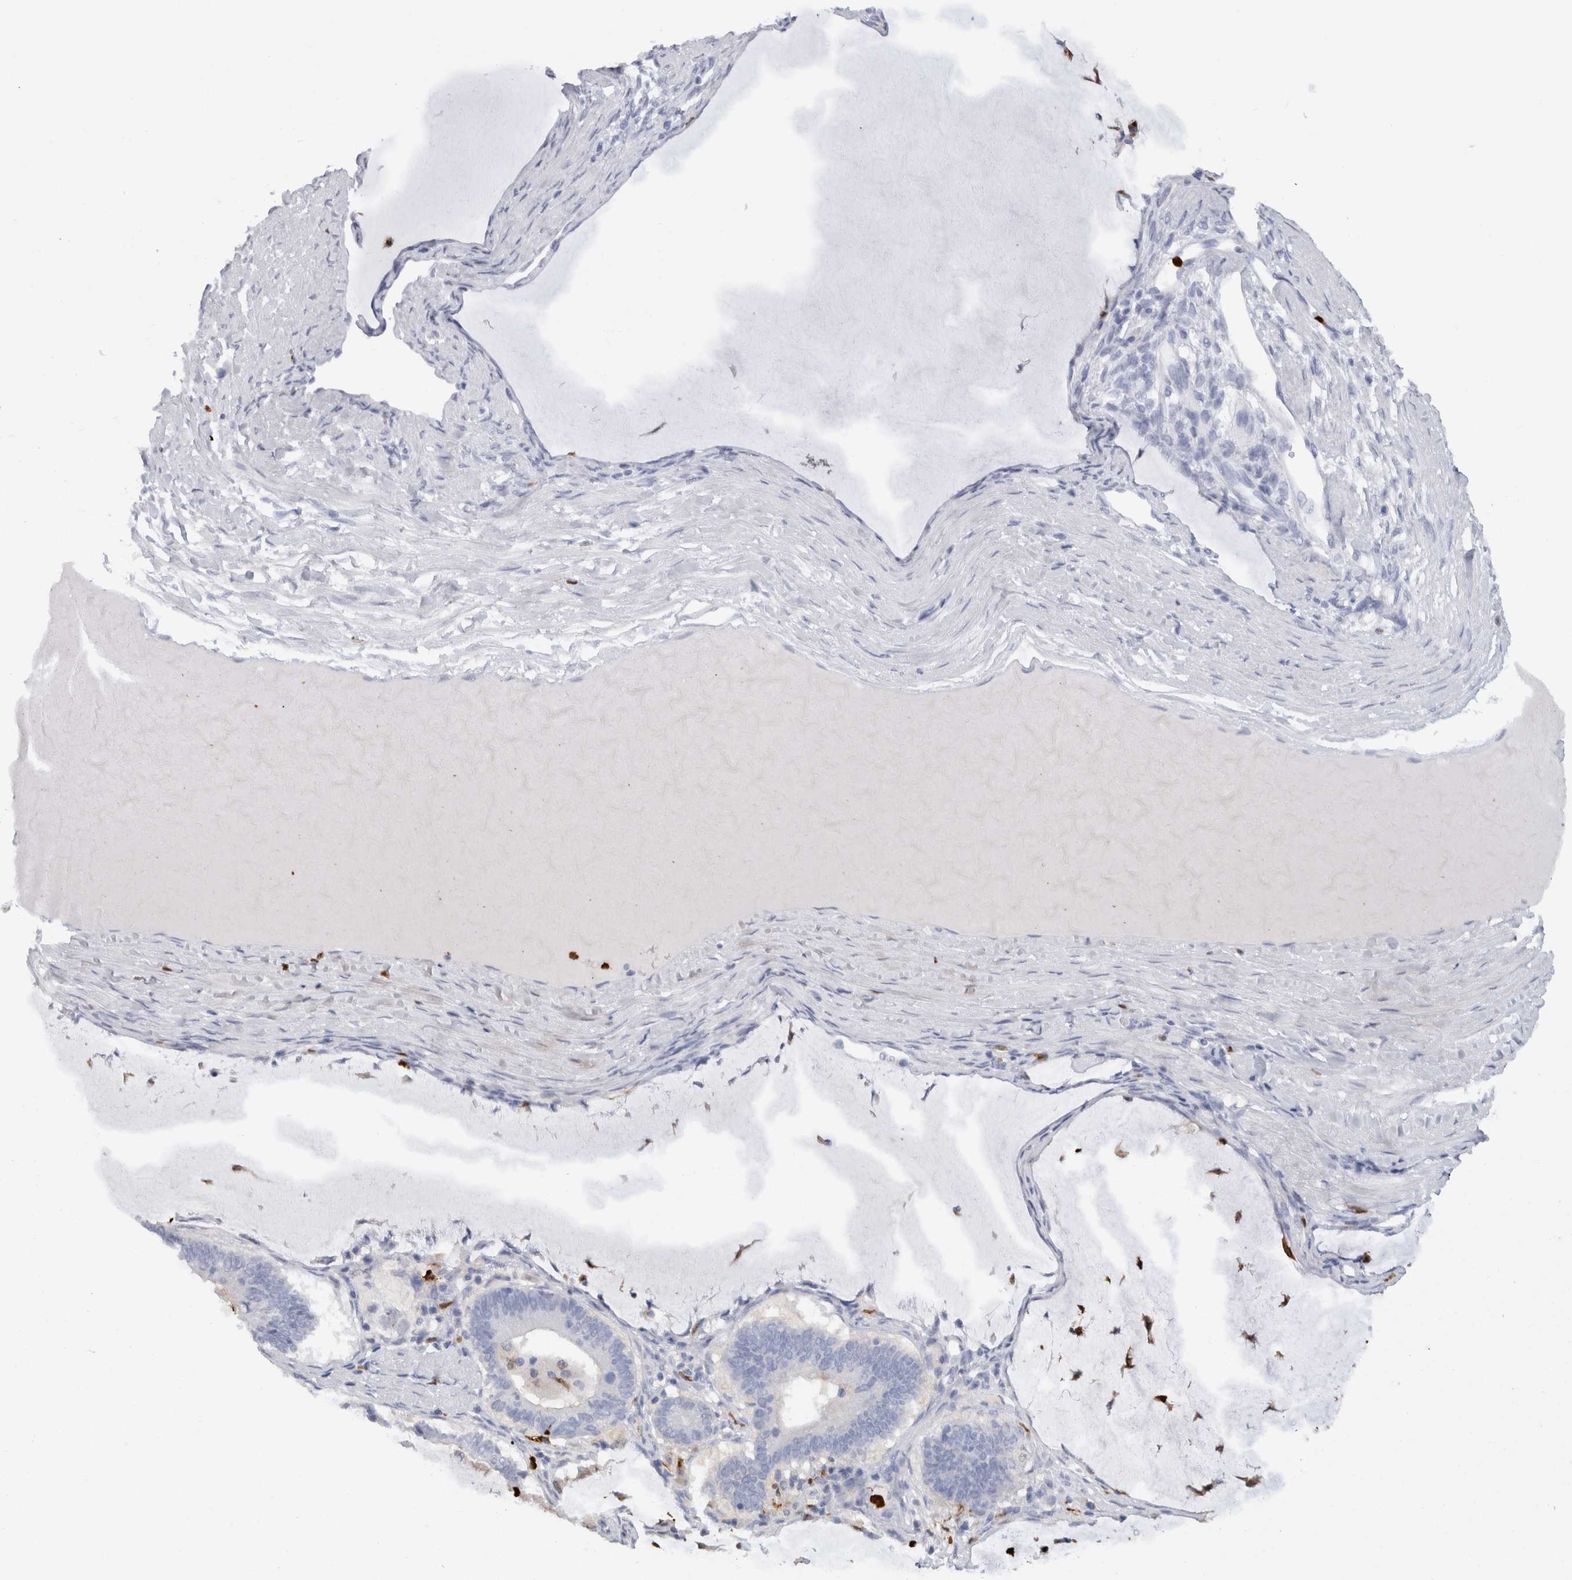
{"staining": {"intensity": "negative", "quantity": "none", "location": "none"}, "tissue": "ovarian cancer", "cell_type": "Tumor cells", "image_type": "cancer", "snomed": [{"axis": "morphology", "description": "Cystadenocarcinoma, mucinous, NOS"}, {"axis": "topography", "description": "Ovary"}], "caption": "Human mucinous cystadenocarcinoma (ovarian) stained for a protein using immunohistochemistry demonstrates no staining in tumor cells.", "gene": "S100A8", "patient": {"sex": "female", "age": 61}}